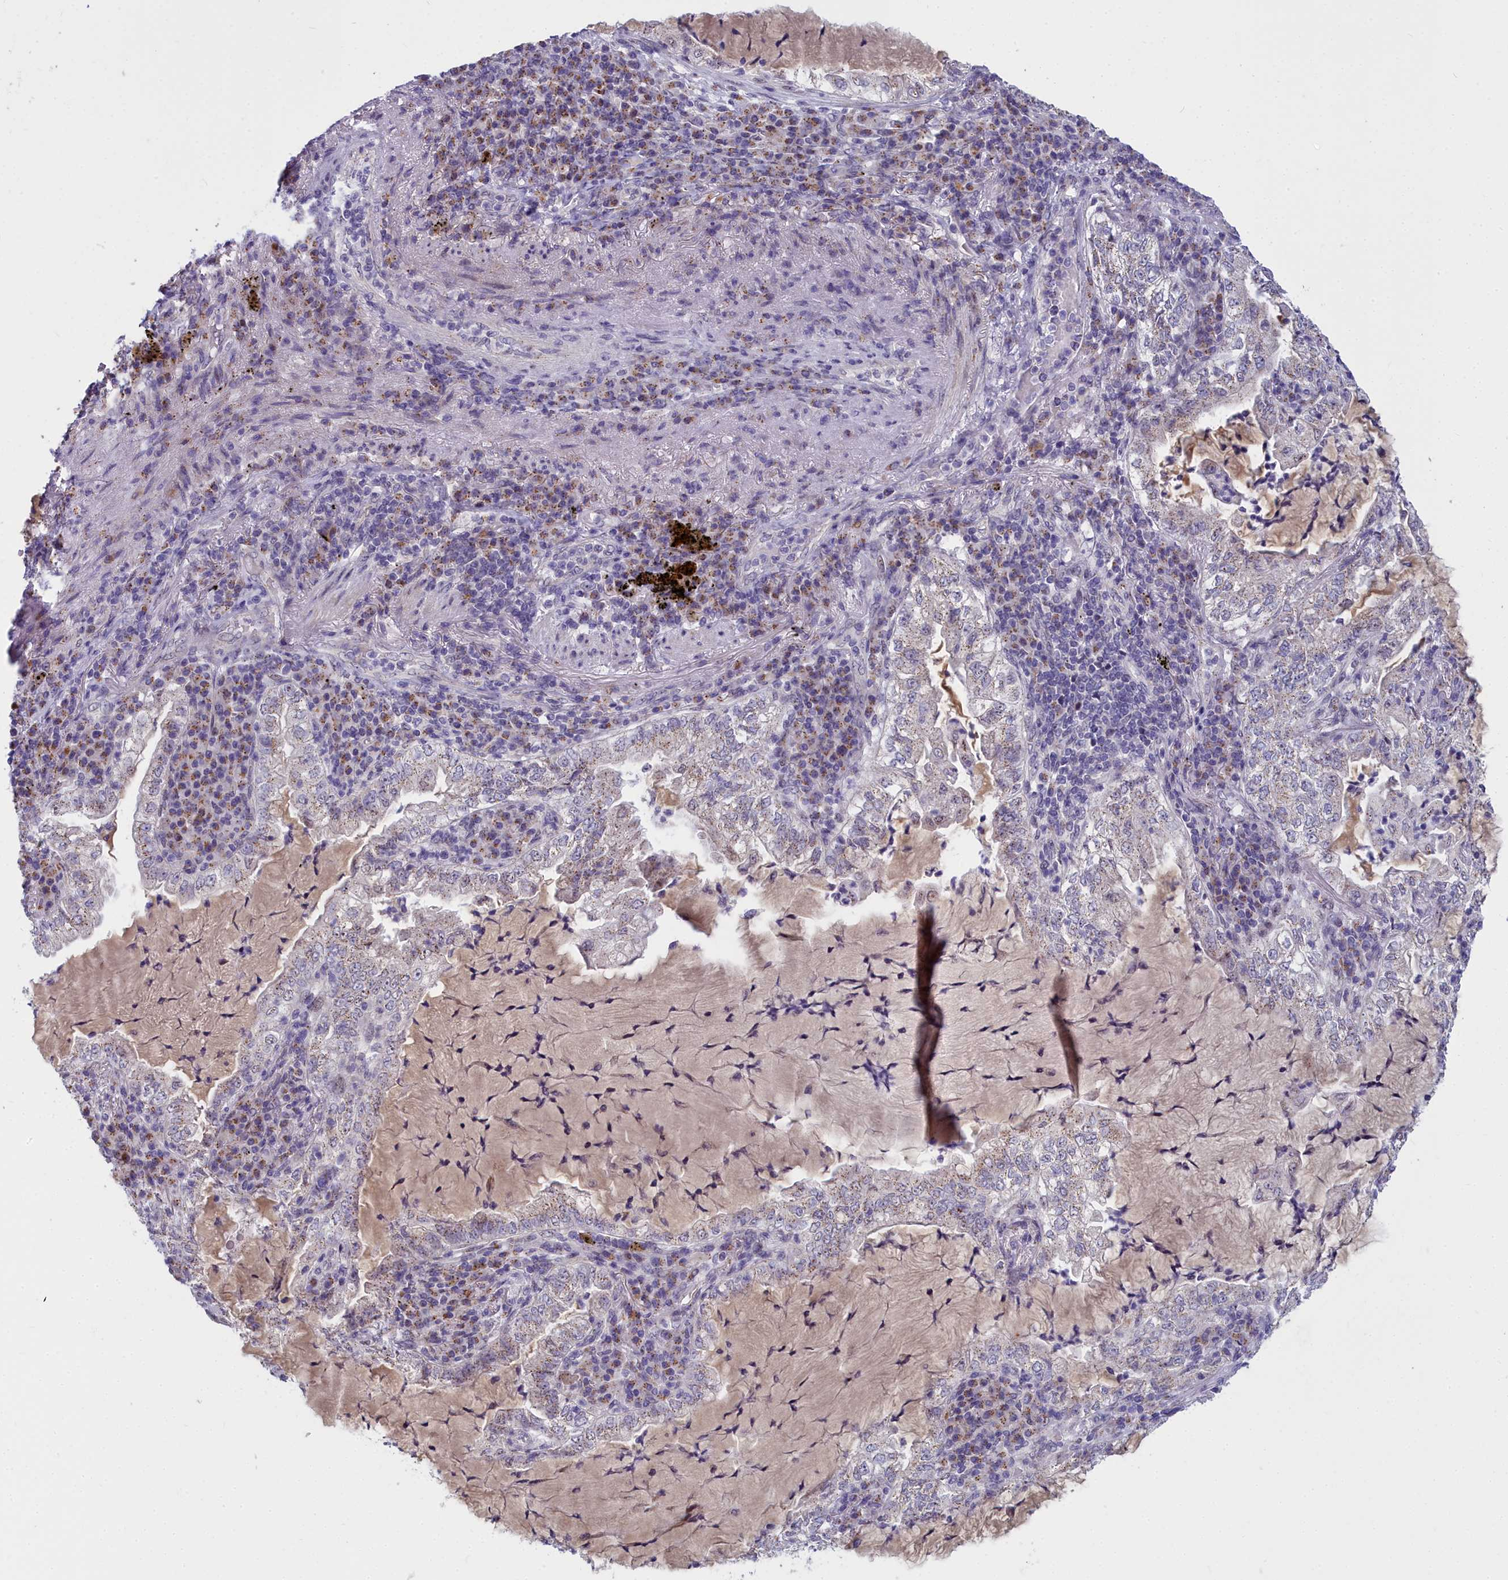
{"staining": {"intensity": "weak", "quantity": "<25%", "location": "cytoplasmic/membranous"}, "tissue": "lung cancer", "cell_type": "Tumor cells", "image_type": "cancer", "snomed": [{"axis": "morphology", "description": "Adenocarcinoma, NOS"}, {"axis": "topography", "description": "Lung"}], "caption": "Immunohistochemistry micrograph of neoplastic tissue: lung cancer (adenocarcinoma) stained with DAB (3,3'-diaminobenzidine) exhibits no significant protein staining in tumor cells. (DAB (3,3'-diaminobenzidine) immunohistochemistry (IHC) with hematoxylin counter stain).", "gene": "WDPCP", "patient": {"sex": "female", "age": 73}}